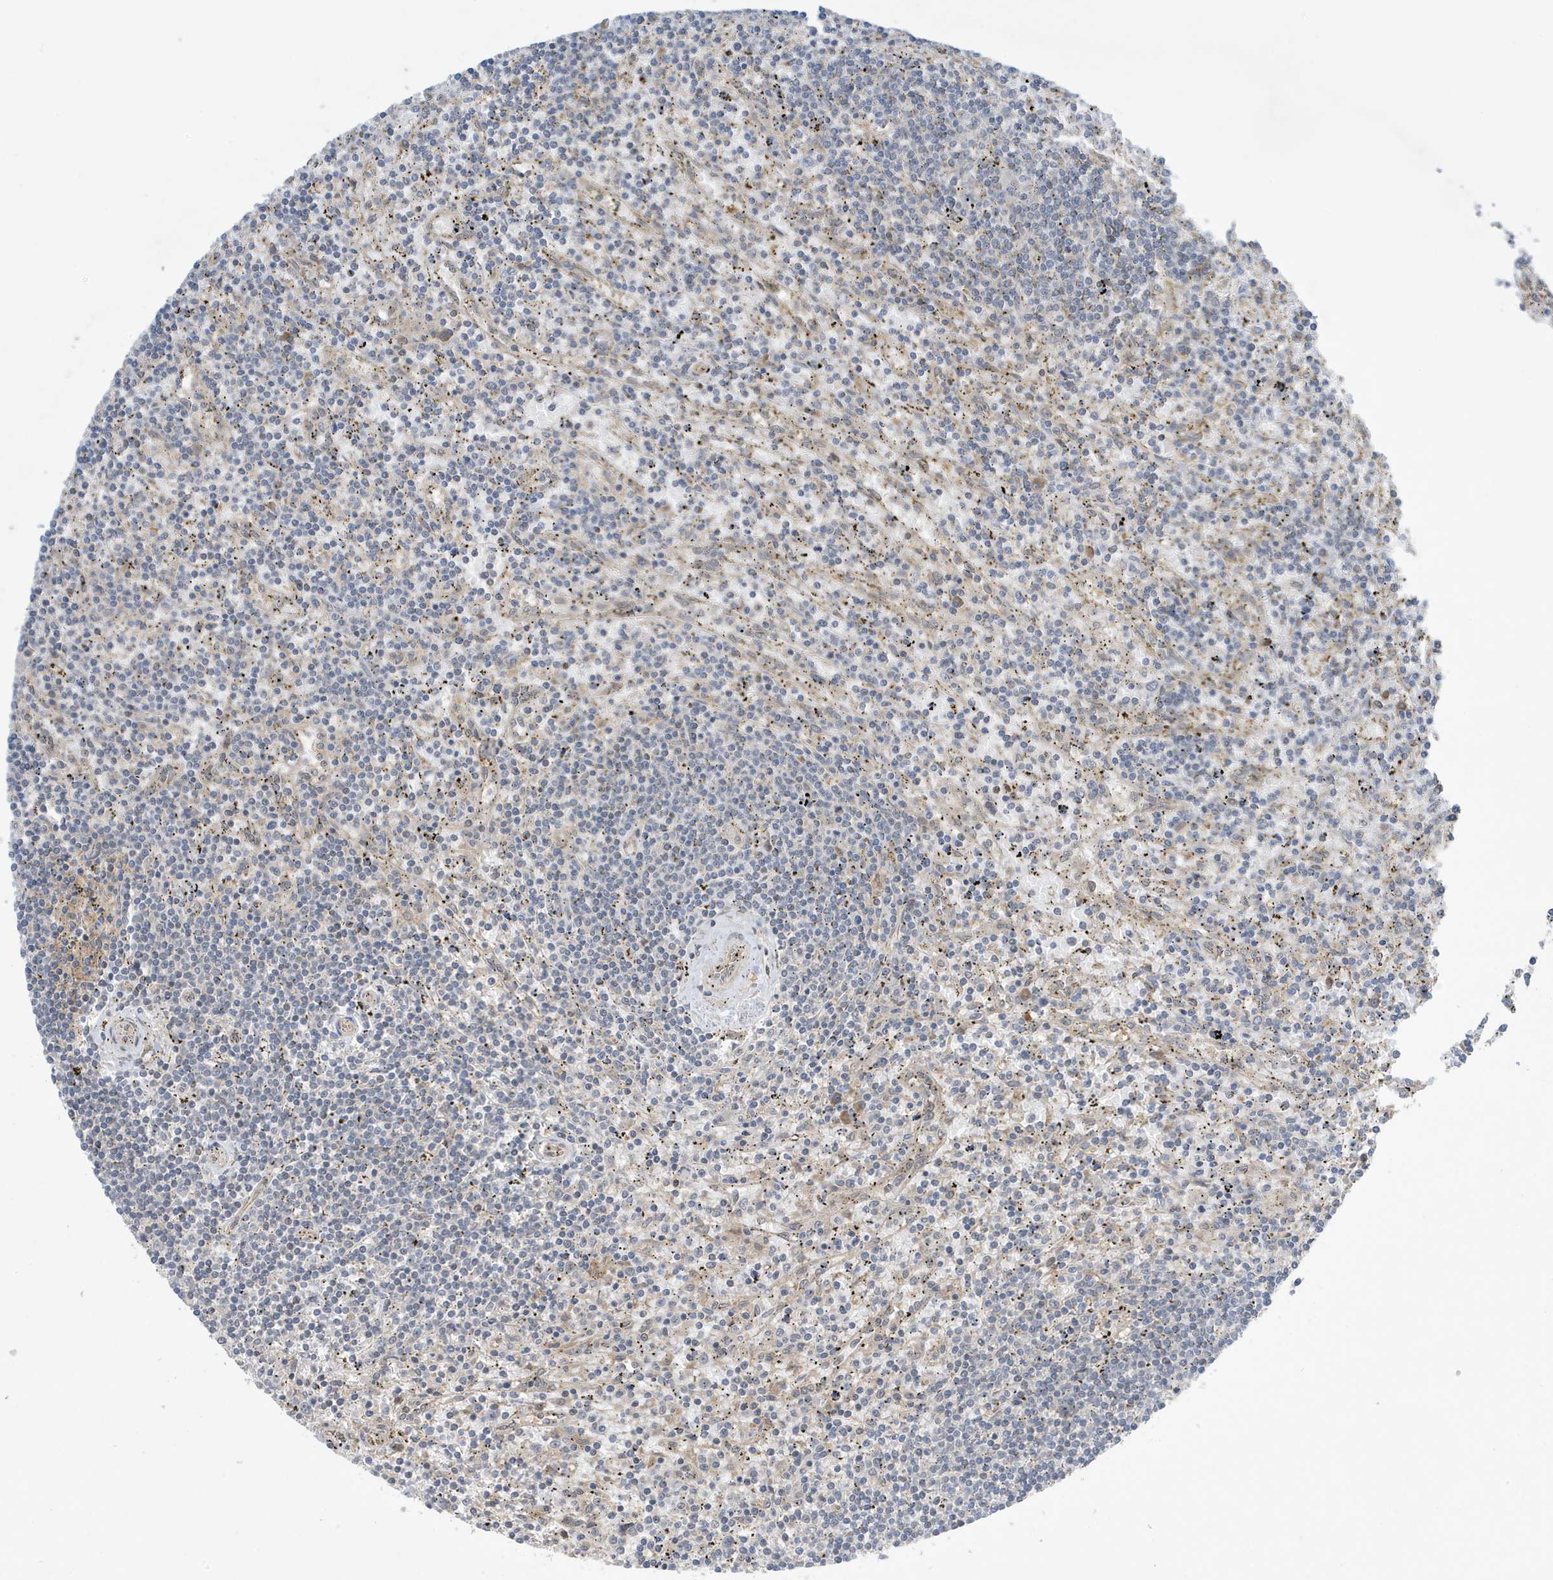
{"staining": {"intensity": "negative", "quantity": "none", "location": "none"}, "tissue": "lymphoma", "cell_type": "Tumor cells", "image_type": "cancer", "snomed": [{"axis": "morphology", "description": "Malignant lymphoma, non-Hodgkin's type, Low grade"}, {"axis": "topography", "description": "Spleen"}], "caption": "IHC image of malignant lymphoma, non-Hodgkin's type (low-grade) stained for a protein (brown), which shows no staining in tumor cells.", "gene": "NCOA7", "patient": {"sex": "male", "age": 76}}